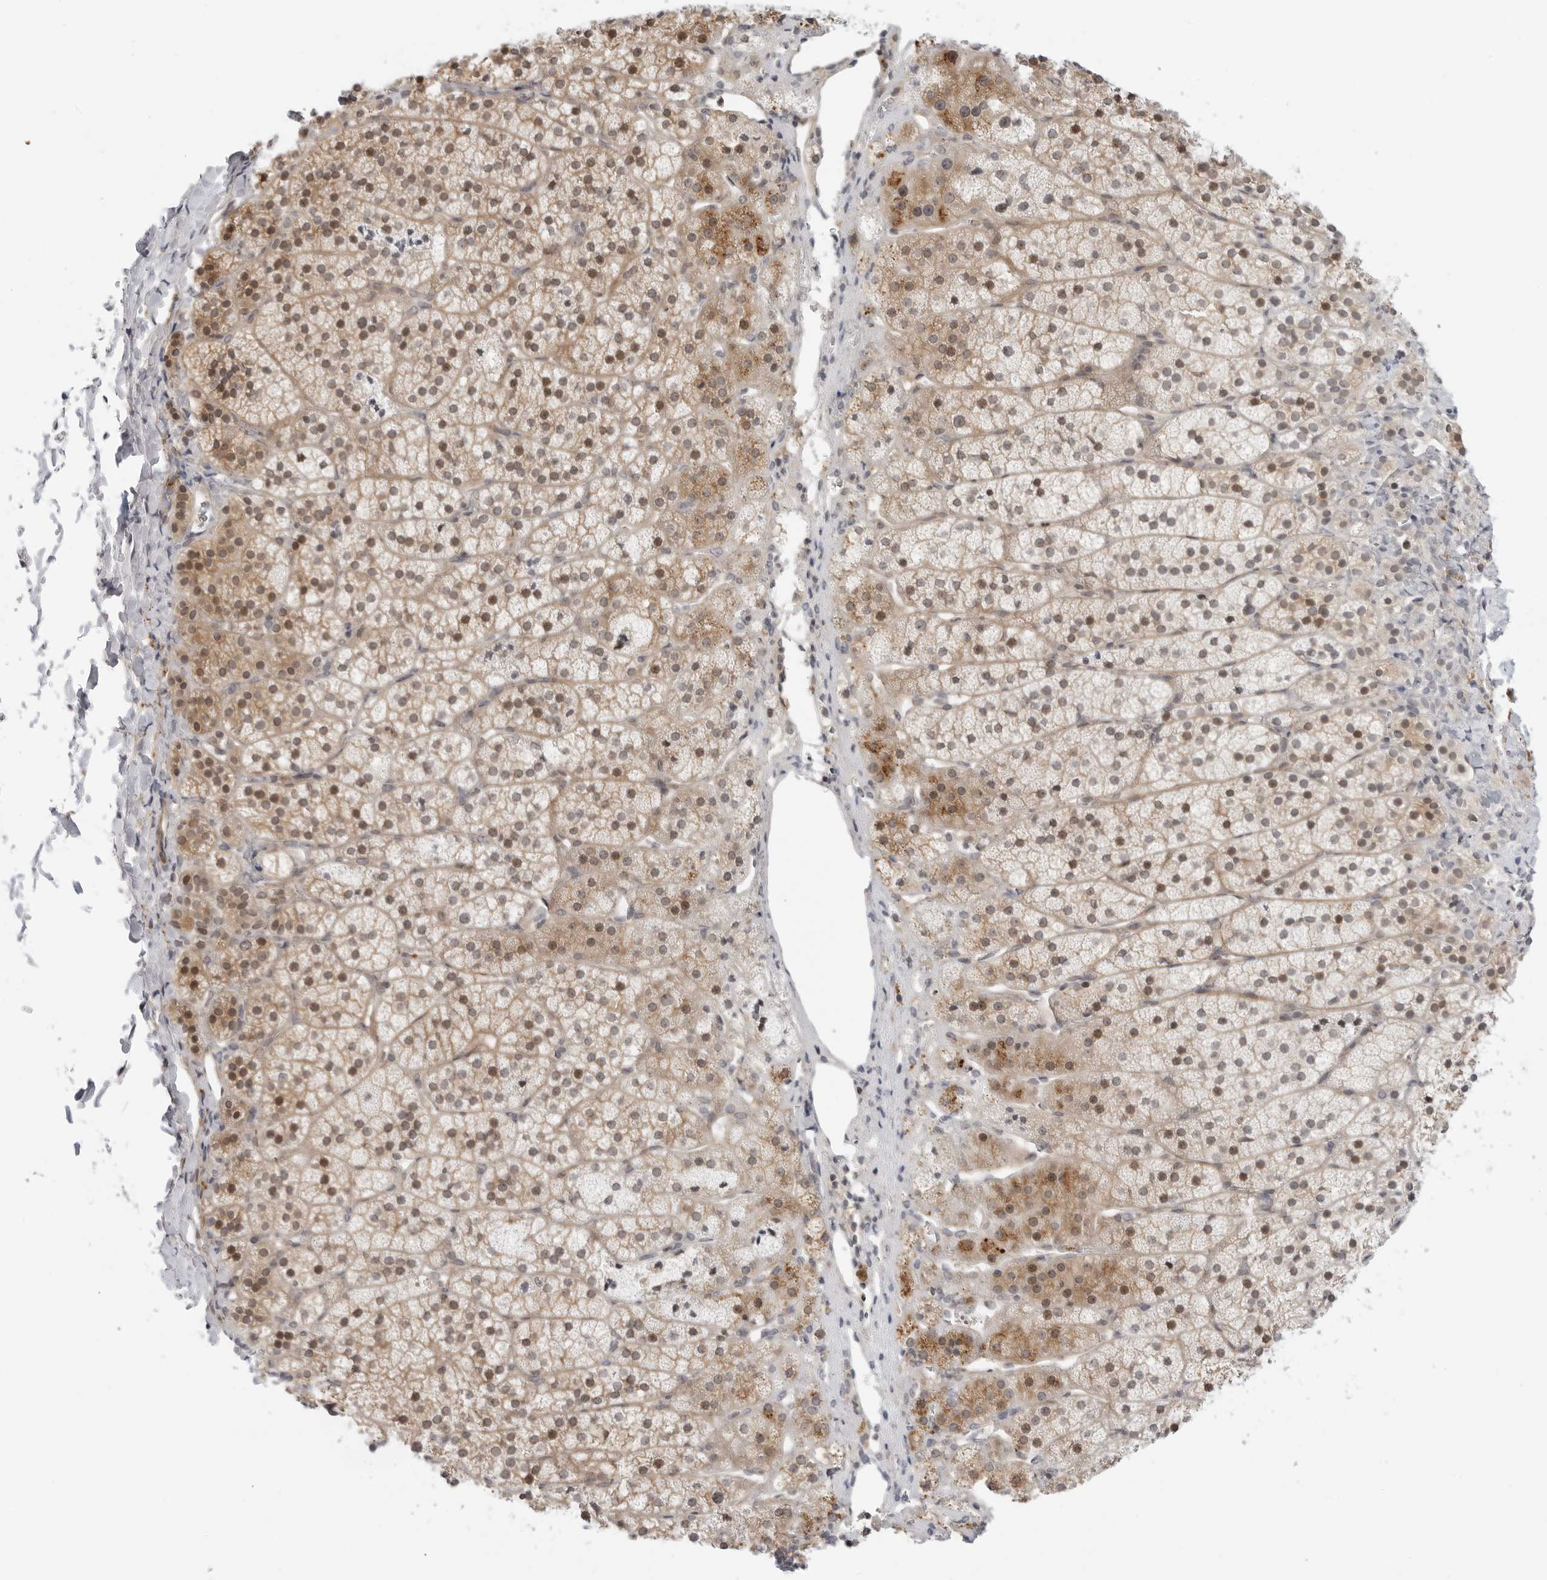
{"staining": {"intensity": "moderate", "quantity": "25%-75%", "location": "cytoplasmic/membranous,nuclear"}, "tissue": "adrenal gland", "cell_type": "Glandular cells", "image_type": "normal", "snomed": [{"axis": "morphology", "description": "Normal tissue, NOS"}, {"axis": "topography", "description": "Adrenal gland"}], "caption": "IHC histopathology image of unremarkable human adrenal gland stained for a protein (brown), which displays medium levels of moderate cytoplasmic/membranous,nuclear expression in approximately 25%-75% of glandular cells.", "gene": "STXBP3", "patient": {"sex": "female", "age": 44}}